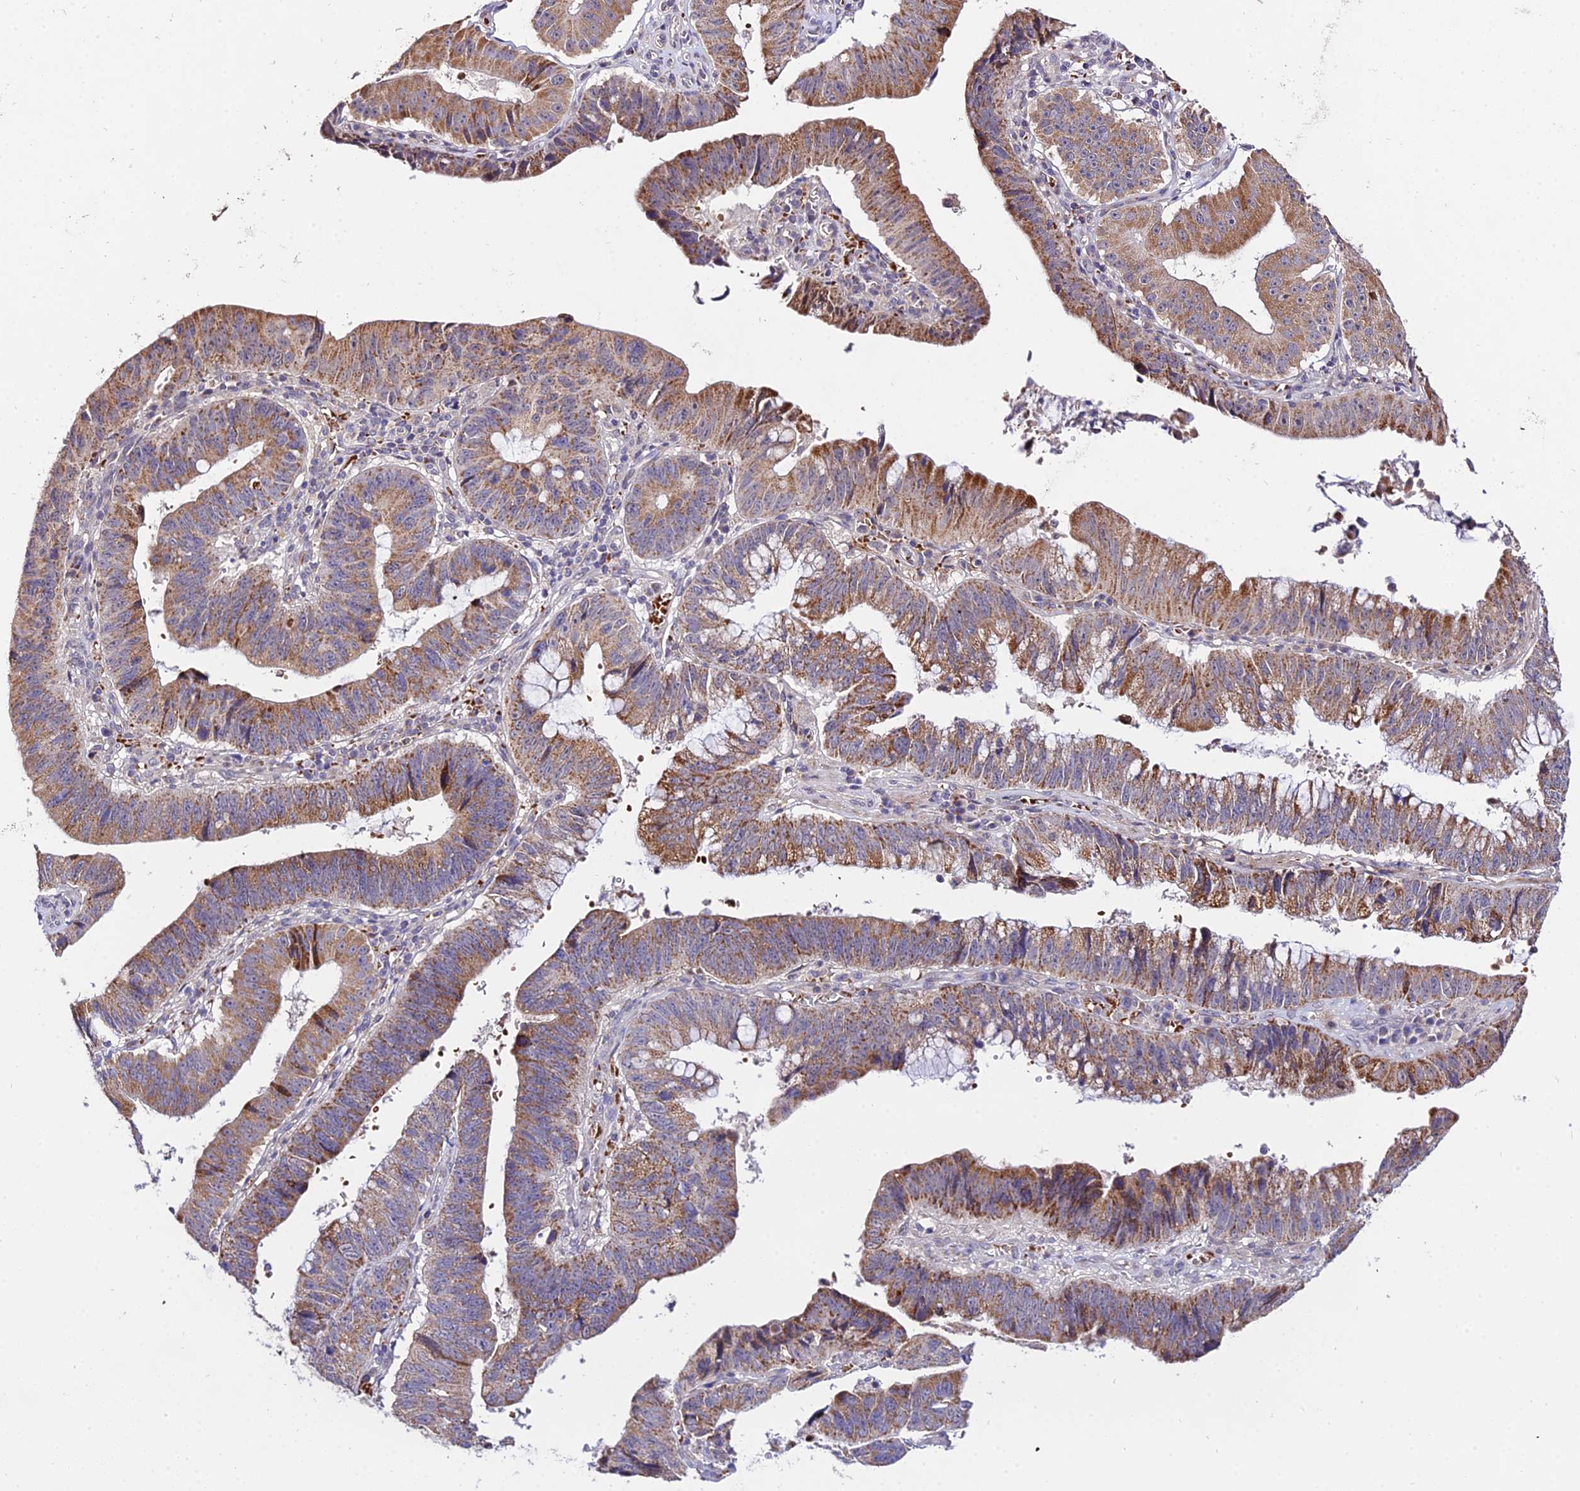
{"staining": {"intensity": "moderate", "quantity": ">75%", "location": "cytoplasmic/membranous"}, "tissue": "stomach cancer", "cell_type": "Tumor cells", "image_type": "cancer", "snomed": [{"axis": "morphology", "description": "Adenocarcinoma, NOS"}, {"axis": "topography", "description": "Stomach"}], "caption": "Immunohistochemistry (IHC) of human adenocarcinoma (stomach) reveals medium levels of moderate cytoplasmic/membranous positivity in about >75% of tumor cells.", "gene": "WDR5B", "patient": {"sex": "male", "age": 59}}